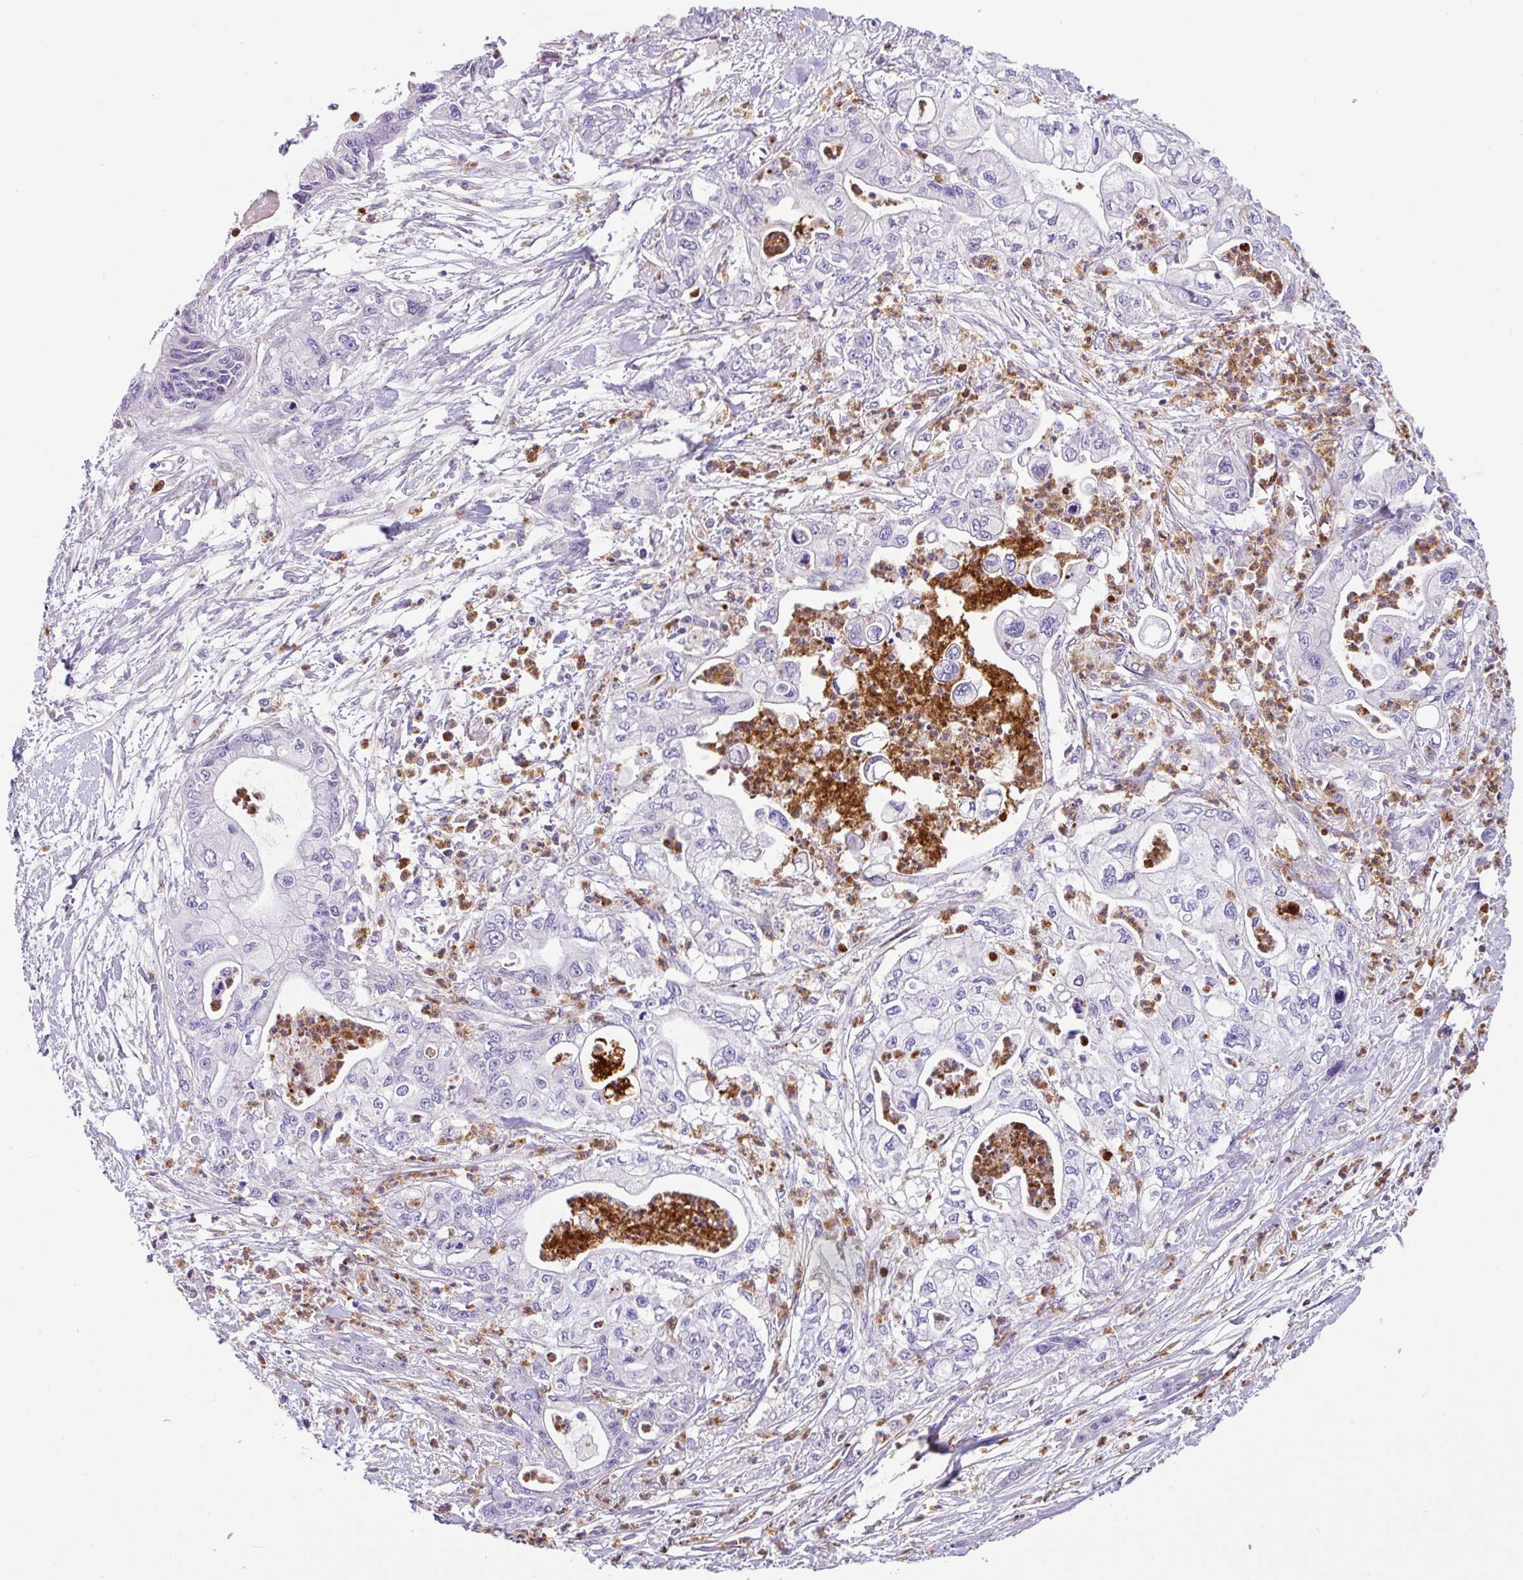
{"staining": {"intensity": "negative", "quantity": "none", "location": "none"}, "tissue": "pancreatic cancer", "cell_type": "Tumor cells", "image_type": "cancer", "snomed": [{"axis": "morphology", "description": "Adenocarcinoma, NOS"}, {"axis": "topography", "description": "Pancreas"}], "caption": "Immunohistochemical staining of pancreatic adenocarcinoma reveals no significant positivity in tumor cells.", "gene": "CRISP3", "patient": {"sex": "male", "age": 61}}